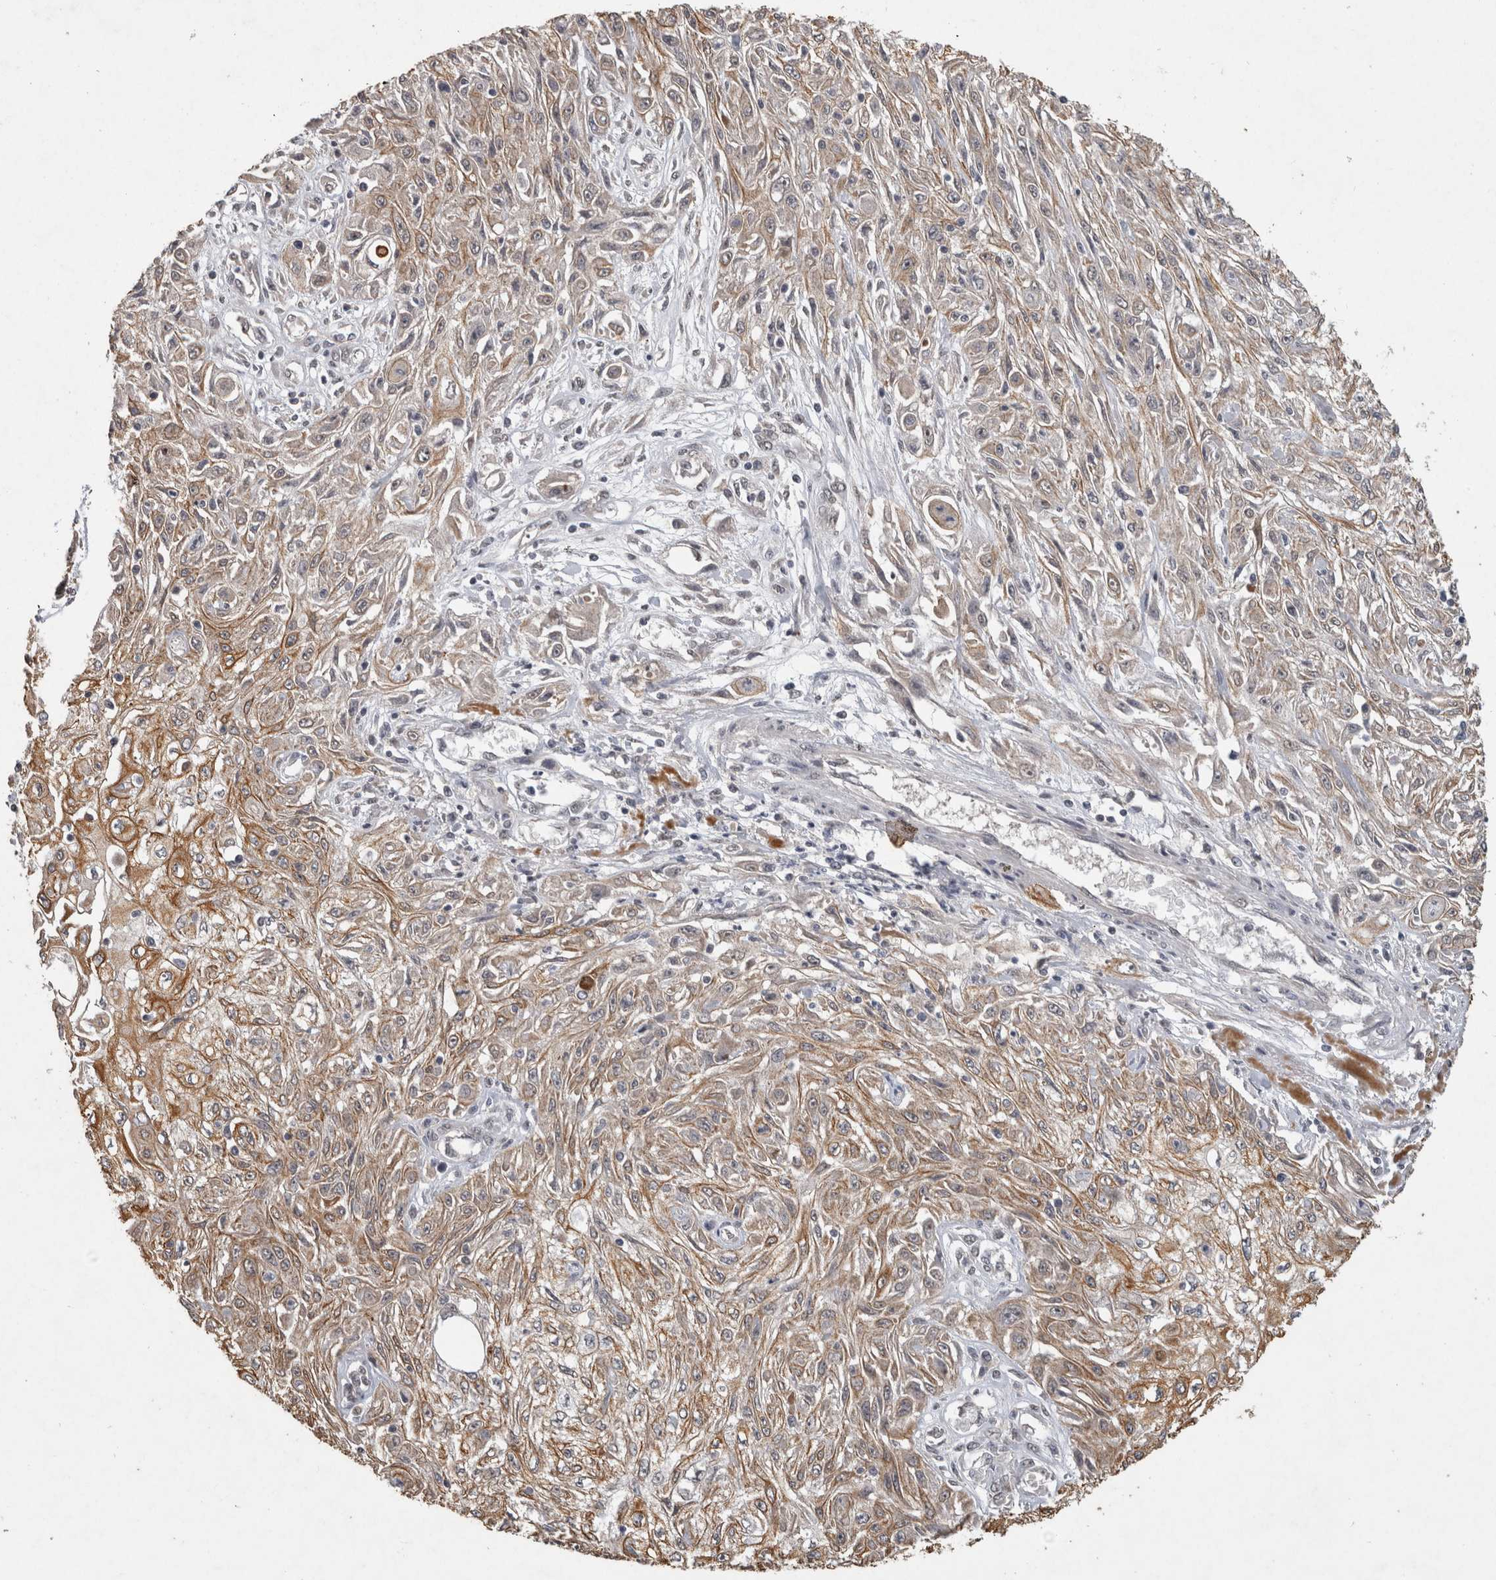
{"staining": {"intensity": "moderate", "quantity": ">75%", "location": "cytoplasmic/membranous"}, "tissue": "skin cancer", "cell_type": "Tumor cells", "image_type": "cancer", "snomed": [{"axis": "morphology", "description": "Squamous cell carcinoma, NOS"}, {"axis": "morphology", "description": "Squamous cell carcinoma, metastatic, NOS"}, {"axis": "topography", "description": "Skin"}, {"axis": "topography", "description": "Lymph node"}], "caption": "Metastatic squamous cell carcinoma (skin) stained with IHC demonstrates moderate cytoplasmic/membranous positivity in approximately >75% of tumor cells.", "gene": "RHPN1", "patient": {"sex": "male", "age": 75}}